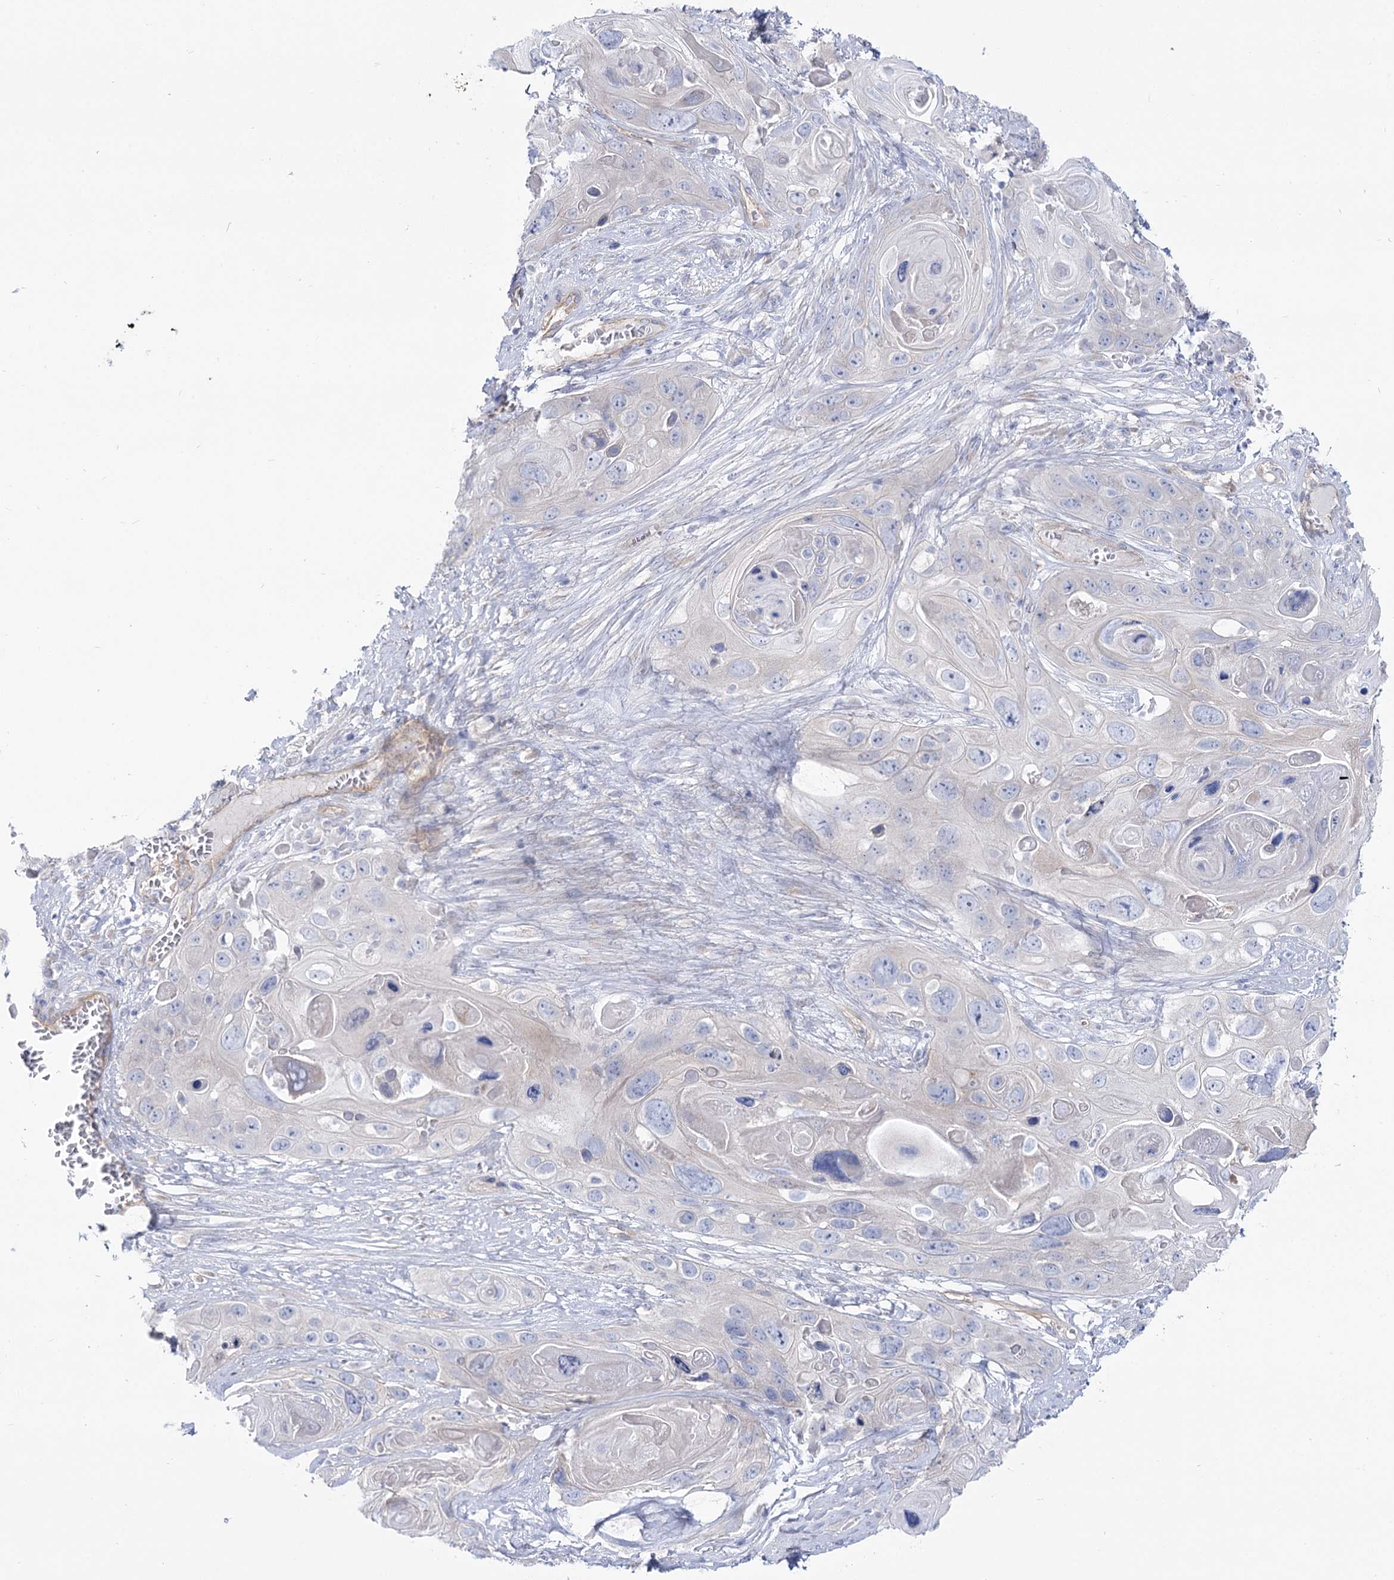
{"staining": {"intensity": "negative", "quantity": "none", "location": "none"}, "tissue": "skin cancer", "cell_type": "Tumor cells", "image_type": "cancer", "snomed": [{"axis": "morphology", "description": "Squamous cell carcinoma, NOS"}, {"axis": "topography", "description": "Skin"}], "caption": "Skin cancer stained for a protein using immunohistochemistry (IHC) shows no positivity tumor cells.", "gene": "SUOX", "patient": {"sex": "male", "age": 55}}